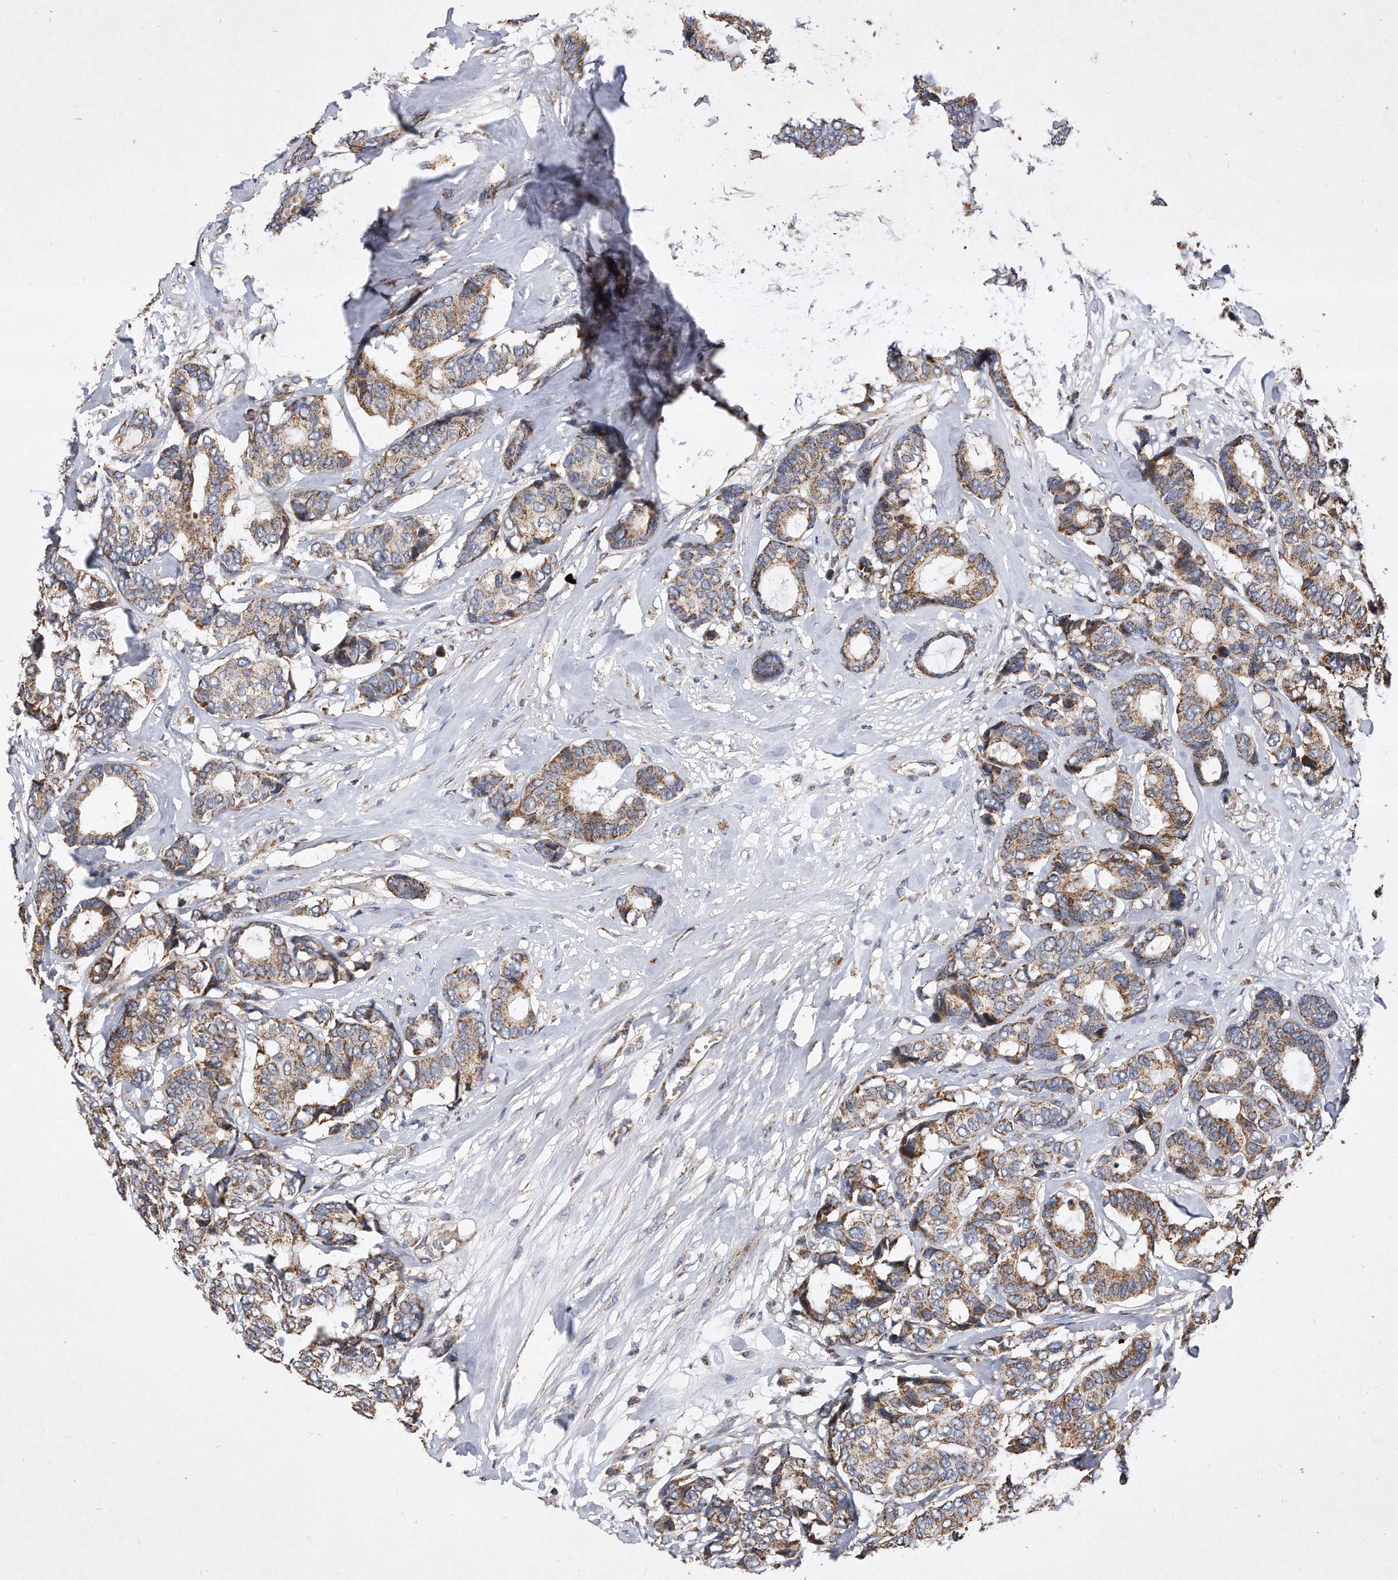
{"staining": {"intensity": "moderate", "quantity": ">75%", "location": "cytoplasmic/membranous"}, "tissue": "breast cancer", "cell_type": "Tumor cells", "image_type": "cancer", "snomed": [{"axis": "morphology", "description": "Duct carcinoma"}, {"axis": "topography", "description": "Breast"}], "caption": "Breast cancer (invasive ductal carcinoma) tissue reveals moderate cytoplasmic/membranous staining in approximately >75% of tumor cells", "gene": "PPP5C", "patient": {"sex": "female", "age": 87}}